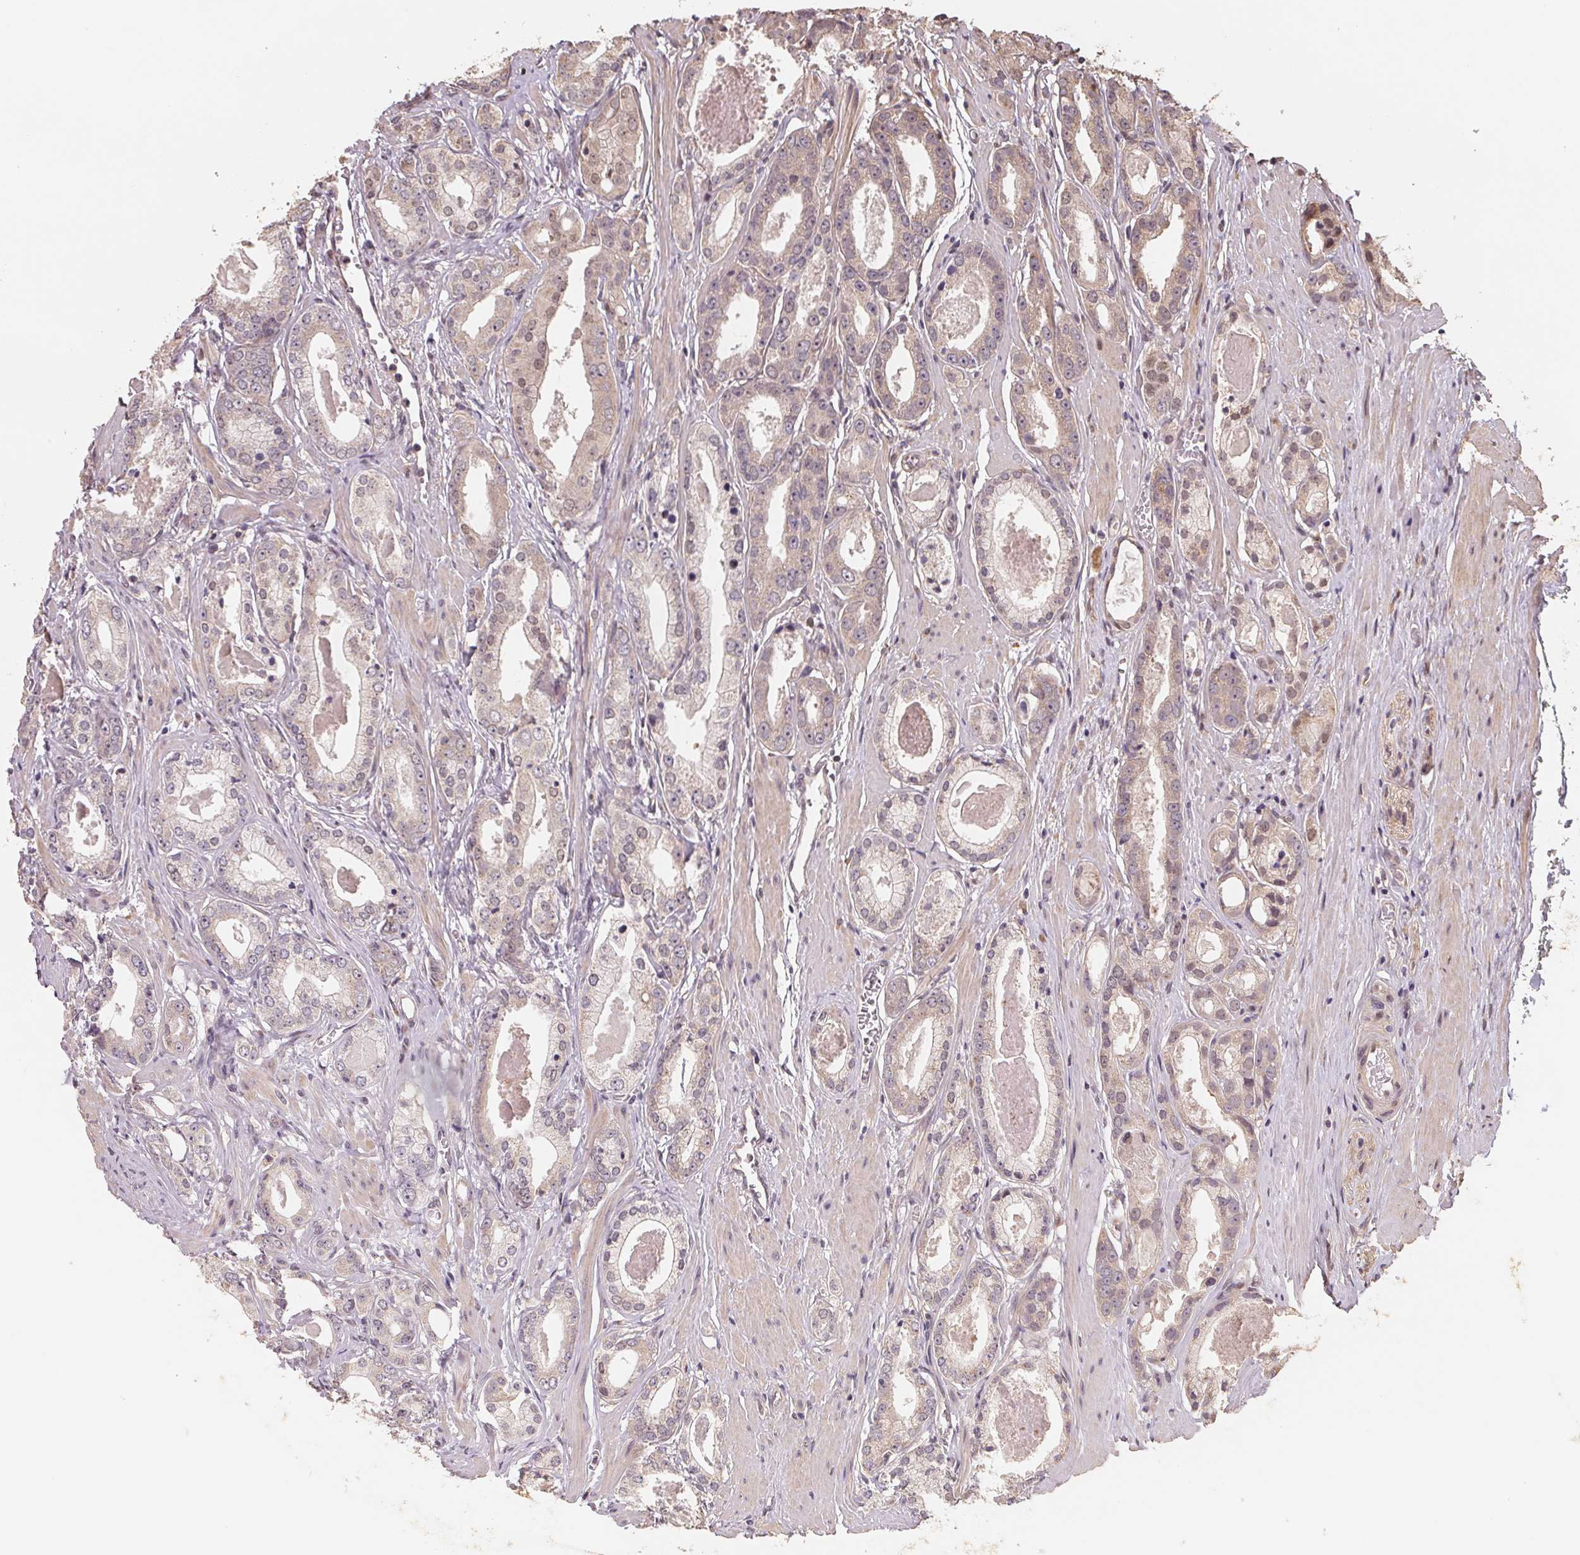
{"staining": {"intensity": "weak", "quantity": "25%-75%", "location": "cytoplasmic/membranous,nuclear"}, "tissue": "prostate cancer", "cell_type": "Tumor cells", "image_type": "cancer", "snomed": [{"axis": "morphology", "description": "Adenocarcinoma, NOS"}, {"axis": "morphology", "description": "Adenocarcinoma, Low grade"}, {"axis": "topography", "description": "Prostate"}], "caption": "High-power microscopy captured an immunohistochemistry micrograph of prostate cancer (low-grade adenocarcinoma), revealing weak cytoplasmic/membranous and nuclear positivity in approximately 25%-75% of tumor cells.", "gene": "TMEM222", "patient": {"sex": "male", "age": 64}}